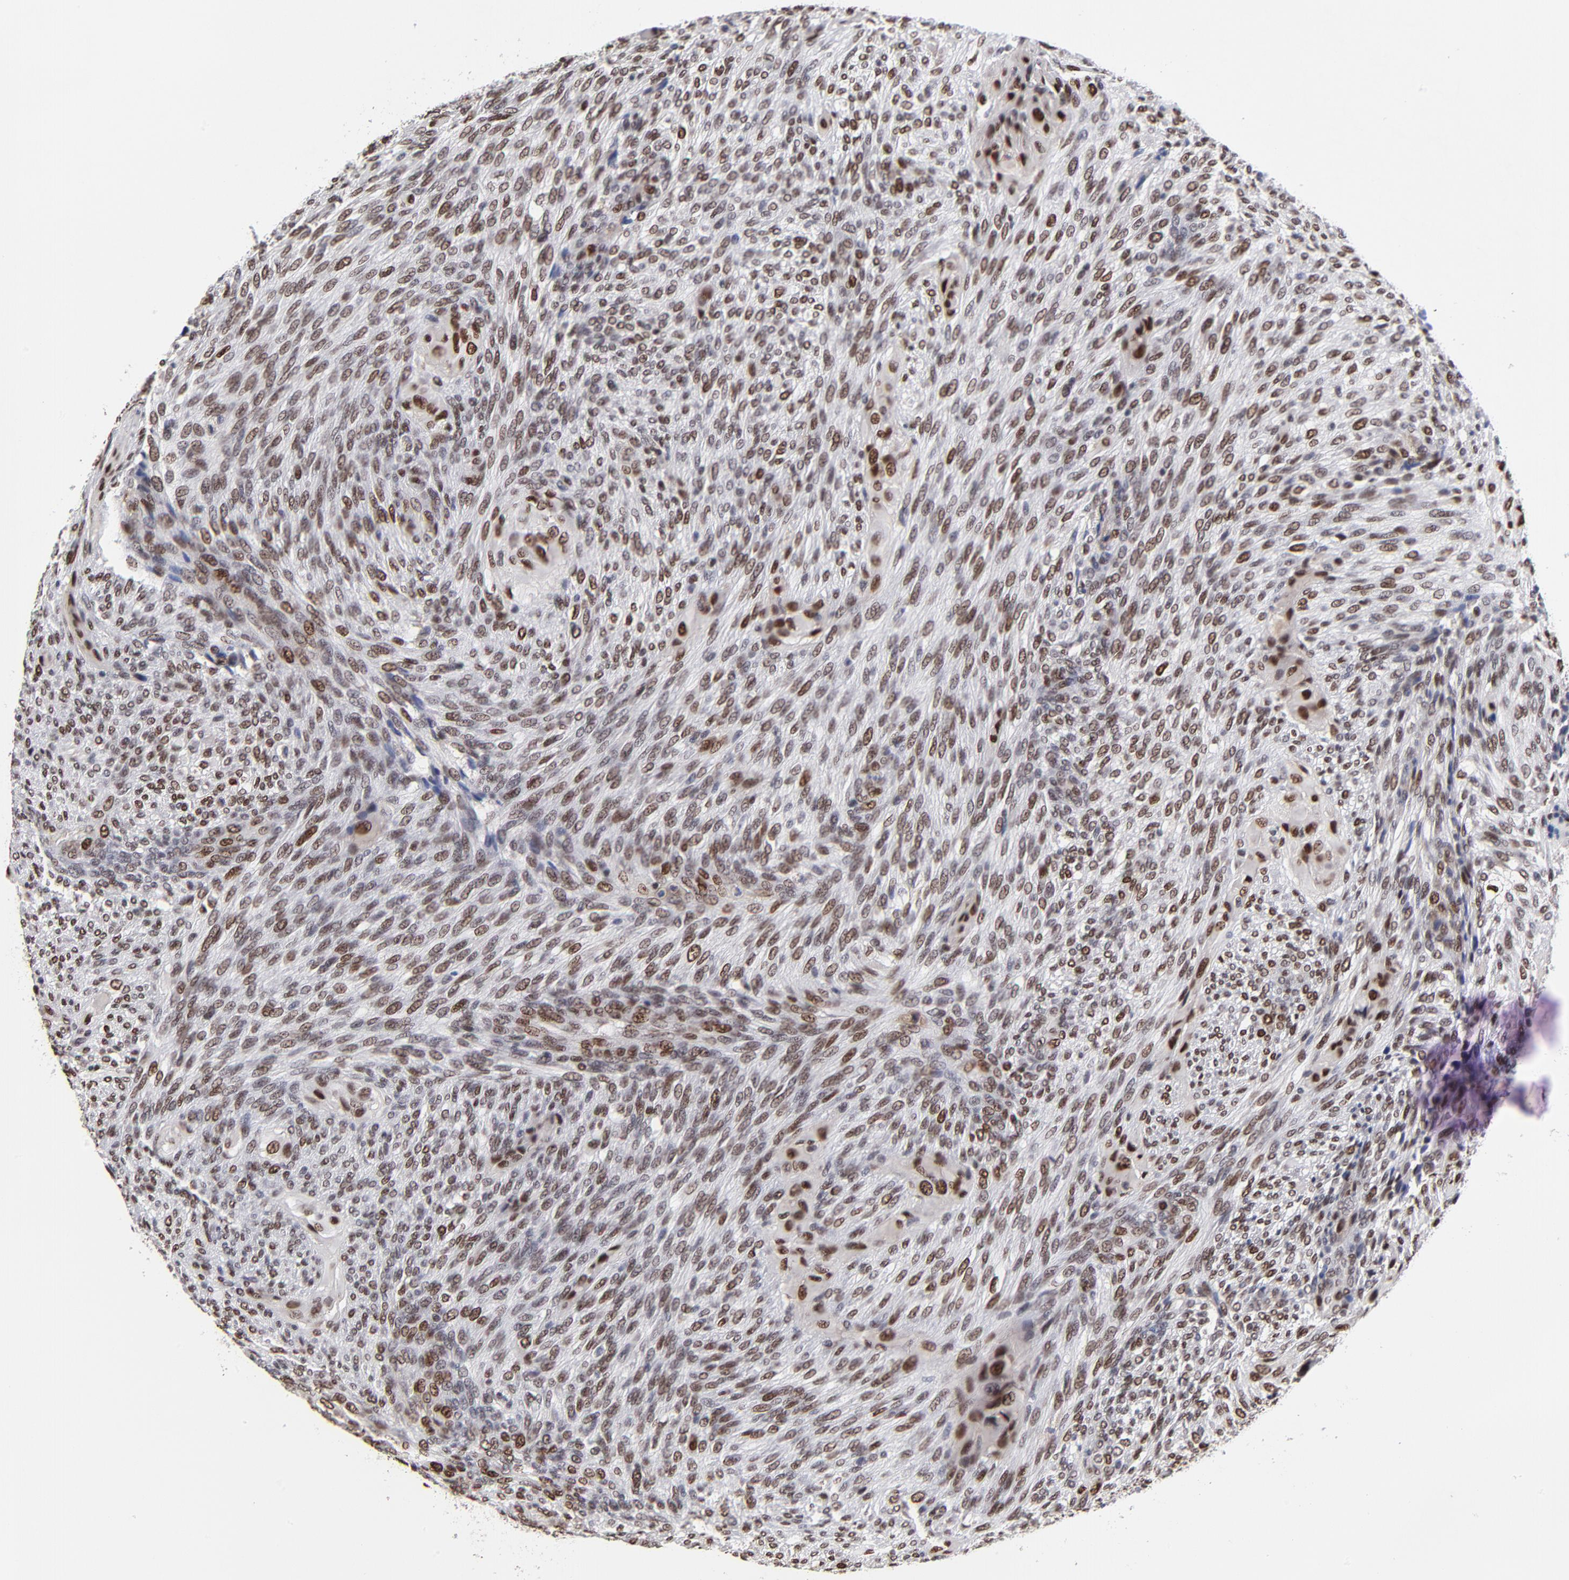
{"staining": {"intensity": "weak", "quantity": ">75%", "location": "nuclear"}, "tissue": "glioma", "cell_type": "Tumor cells", "image_type": "cancer", "snomed": [{"axis": "morphology", "description": "Glioma, malignant, High grade"}, {"axis": "topography", "description": "Cerebral cortex"}], "caption": "About >75% of tumor cells in human glioma demonstrate weak nuclear protein positivity as visualized by brown immunohistochemical staining.", "gene": "OGFOD1", "patient": {"sex": "female", "age": 55}}